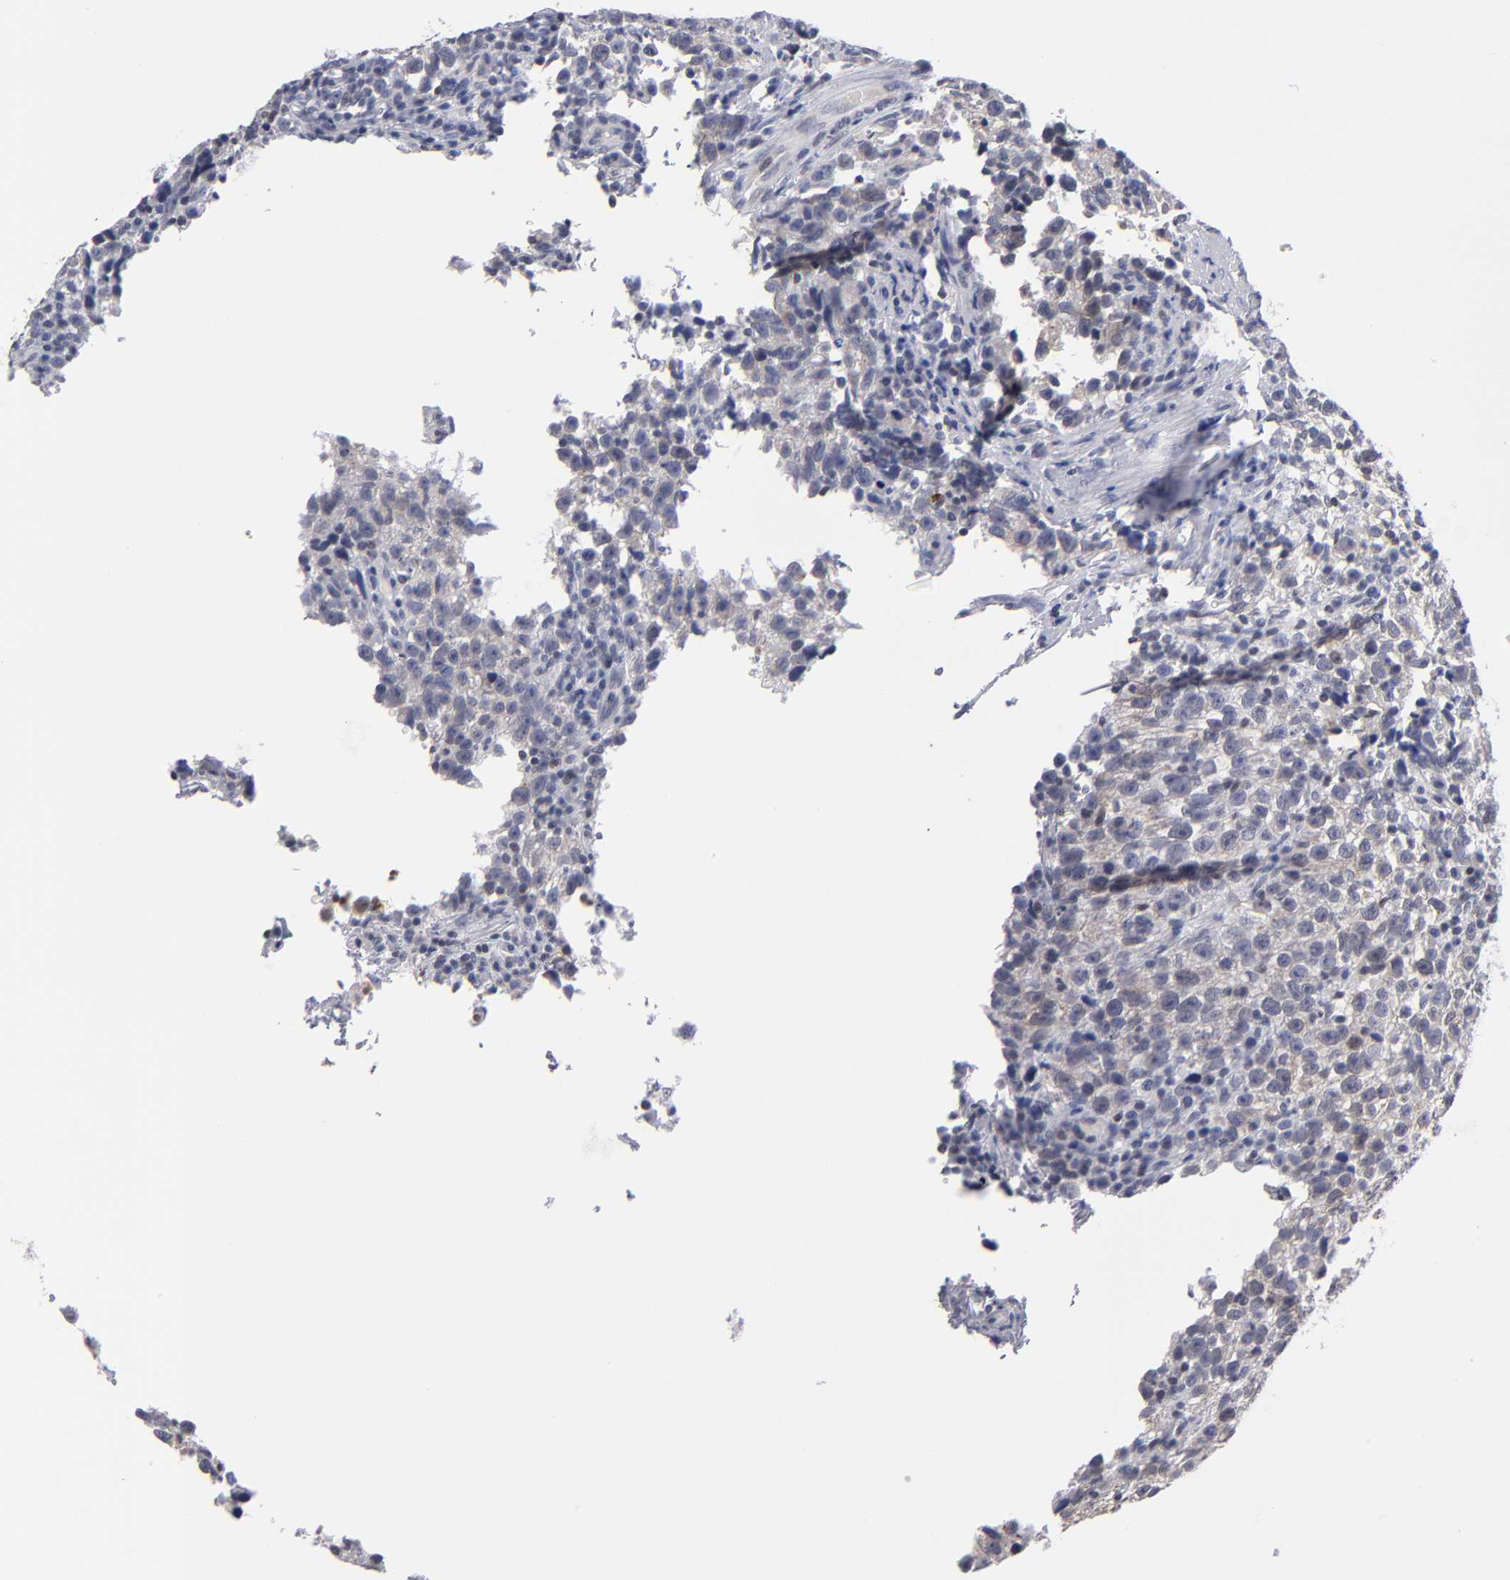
{"staining": {"intensity": "weak", "quantity": "<25%", "location": "cytoplasmic/membranous"}, "tissue": "testis cancer", "cell_type": "Tumor cells", "image_type": "cancer", "snomed": [{"axis": "morphology", "description": "Seminoma, NOS"}, {"axis": "topography", "description": "Testis"}], "caption": "IHC micrograph of human testis seminoma stained for a protein (brown), which demonstrates no staining in tumor cells.", "gene": "ODF2", "patient": {"sex": "male", "age": 38}}